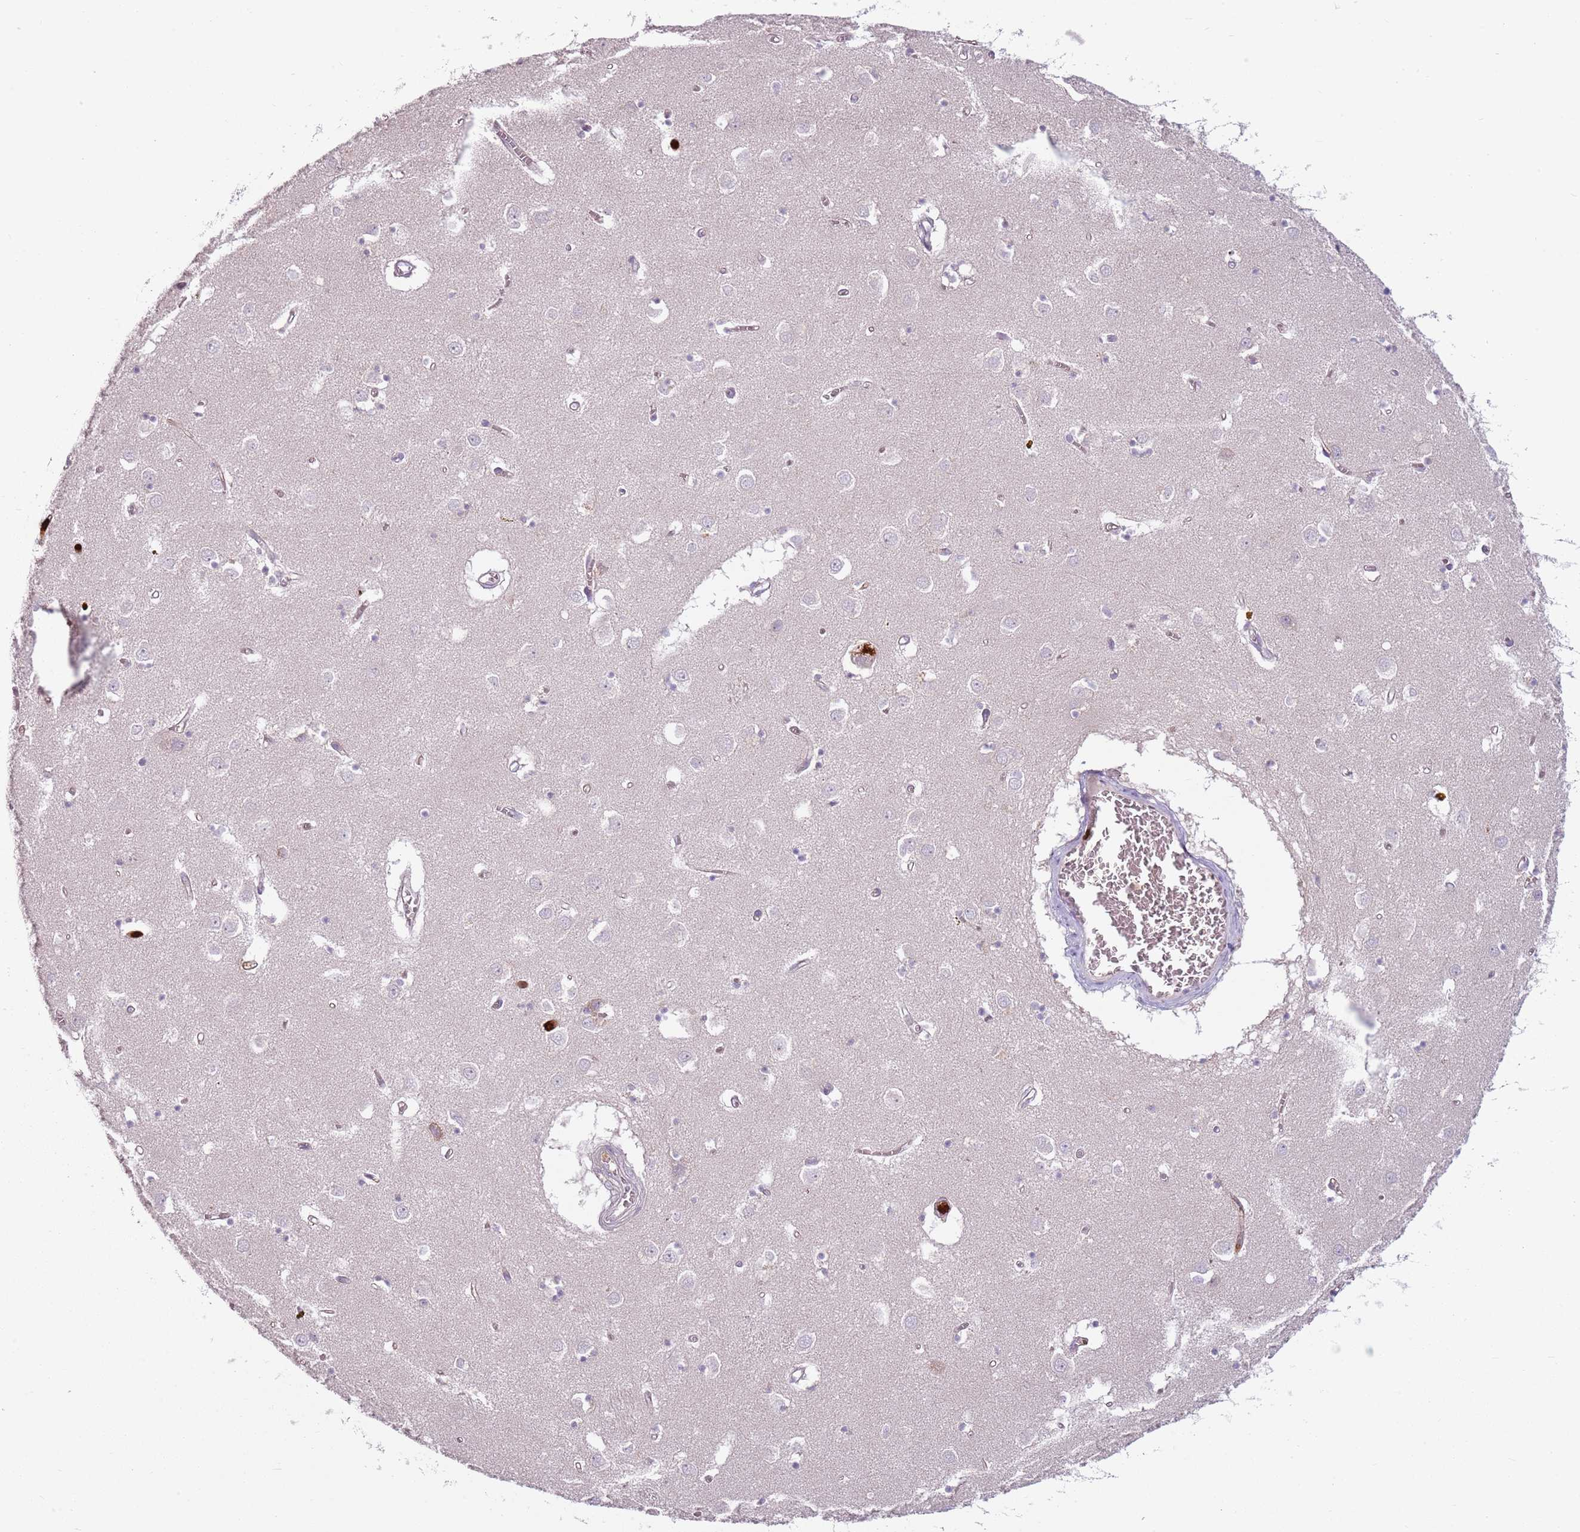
{"staining": {"intensity": "negative", "quantity": "none", "location": "none"}, "tissue": "caudate", "cell_type": "Glial cells", "image_type": "normal", "snomed": [{"axis": "morphology", "description": "Normal tissue, NOS"}, {"axis": "topography", "description": "Lateral ventricle wall"}], "caption": "Immunohistochemistry of benign caudate shows no positivity in glial cells. (Immunohistochemistry, brightfield microscopy, high magnification).", "gene": "SPAG4", "patient": {"sex": "male", "age": 70}}